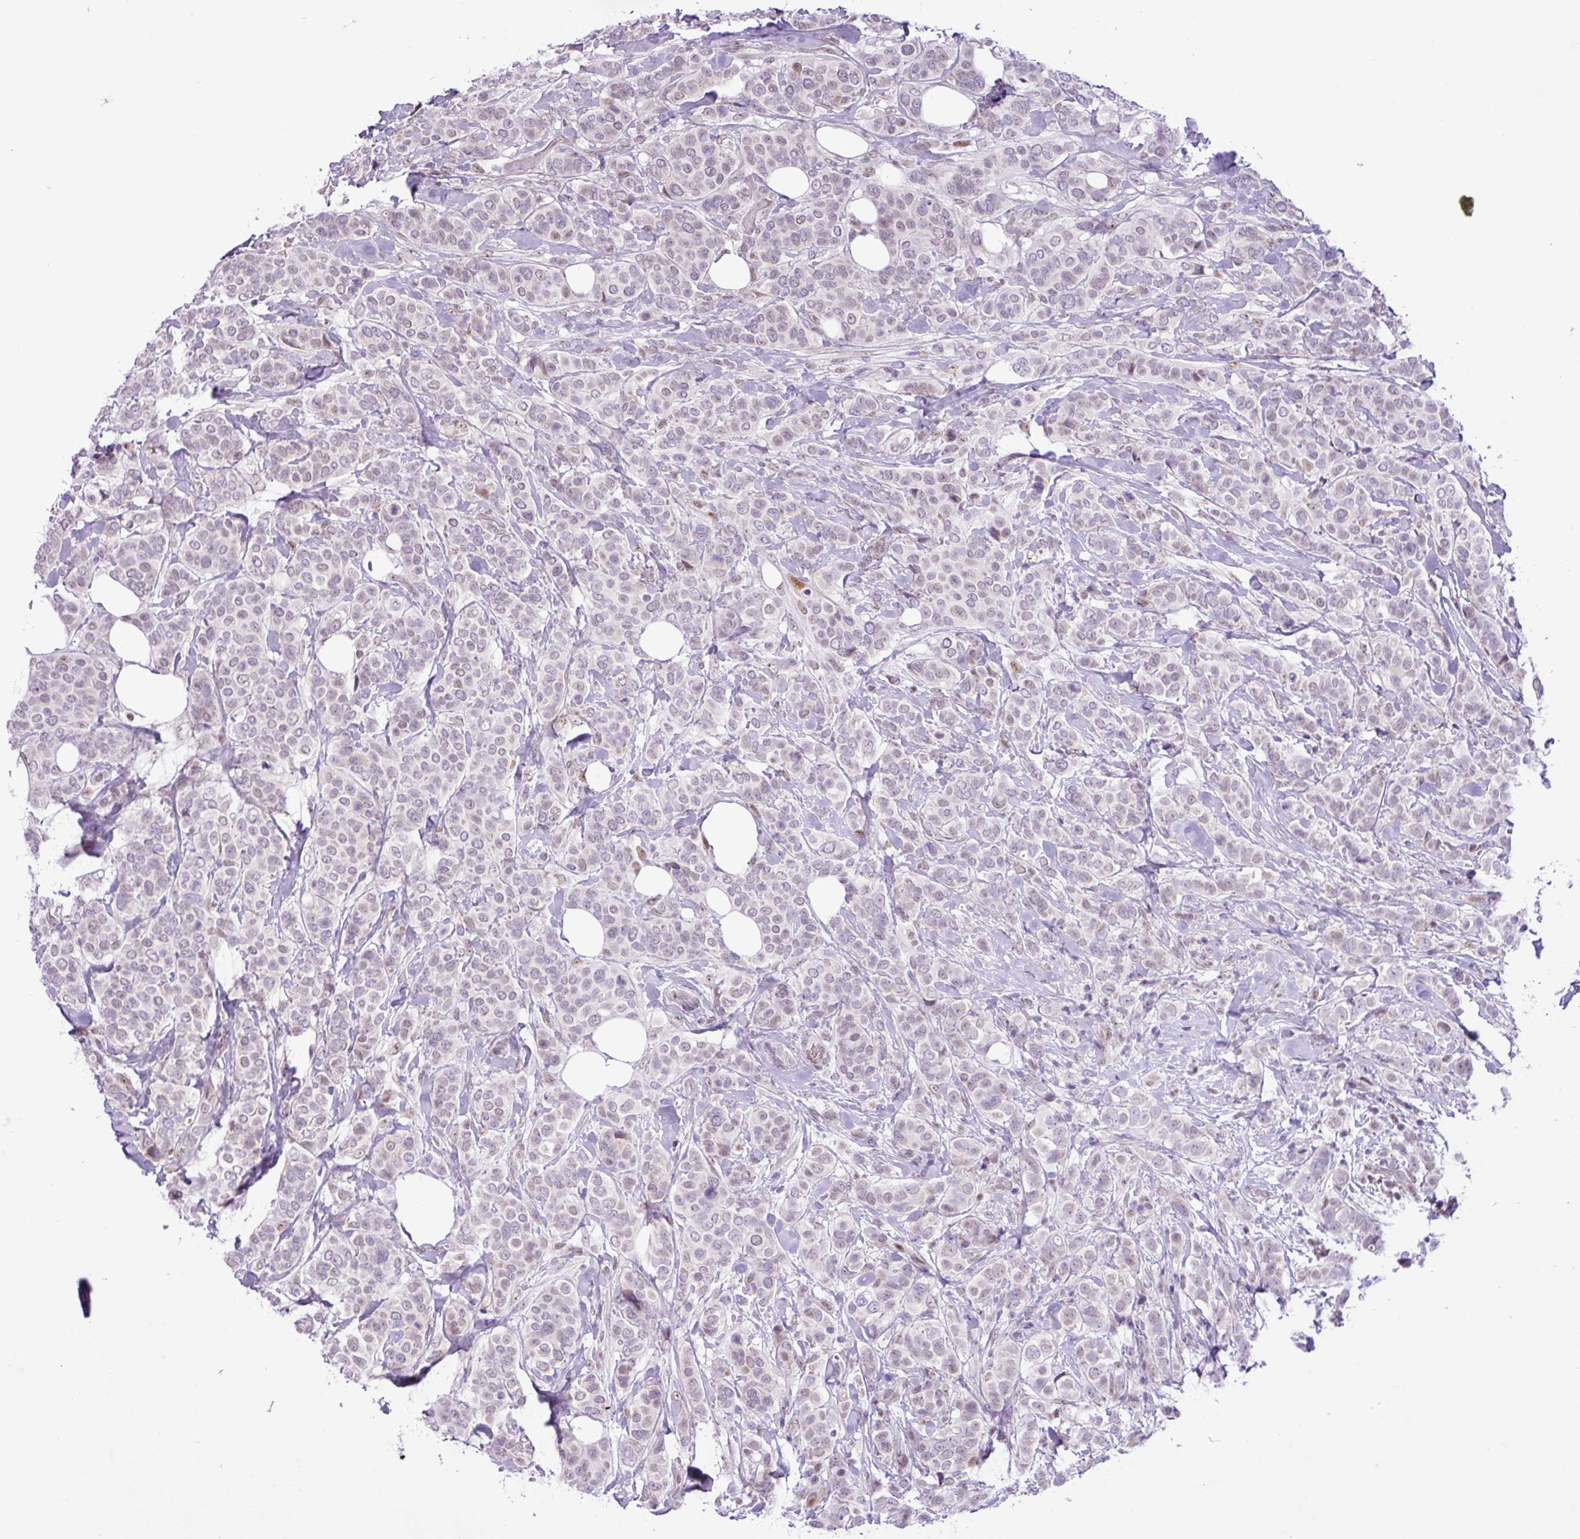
{"staining": {"intensity": "weak", "quantity": "<25%", "location": "nuclear"}, "tissue": "breast cancer", "cell_type": "Tumor cells", "image_type": "cancer", "snomed": [{"axis": "morphology", "description": "Lobular carcinoma"}, {"axis": "topography", "description": "Breast"}], "caption": "Immunohistochemical staining of lobular carcinoma (breast) shows no significant expression in tumor cells.", "gene": "ELOA2", "patient": {"sex": "female", "age": 51}}